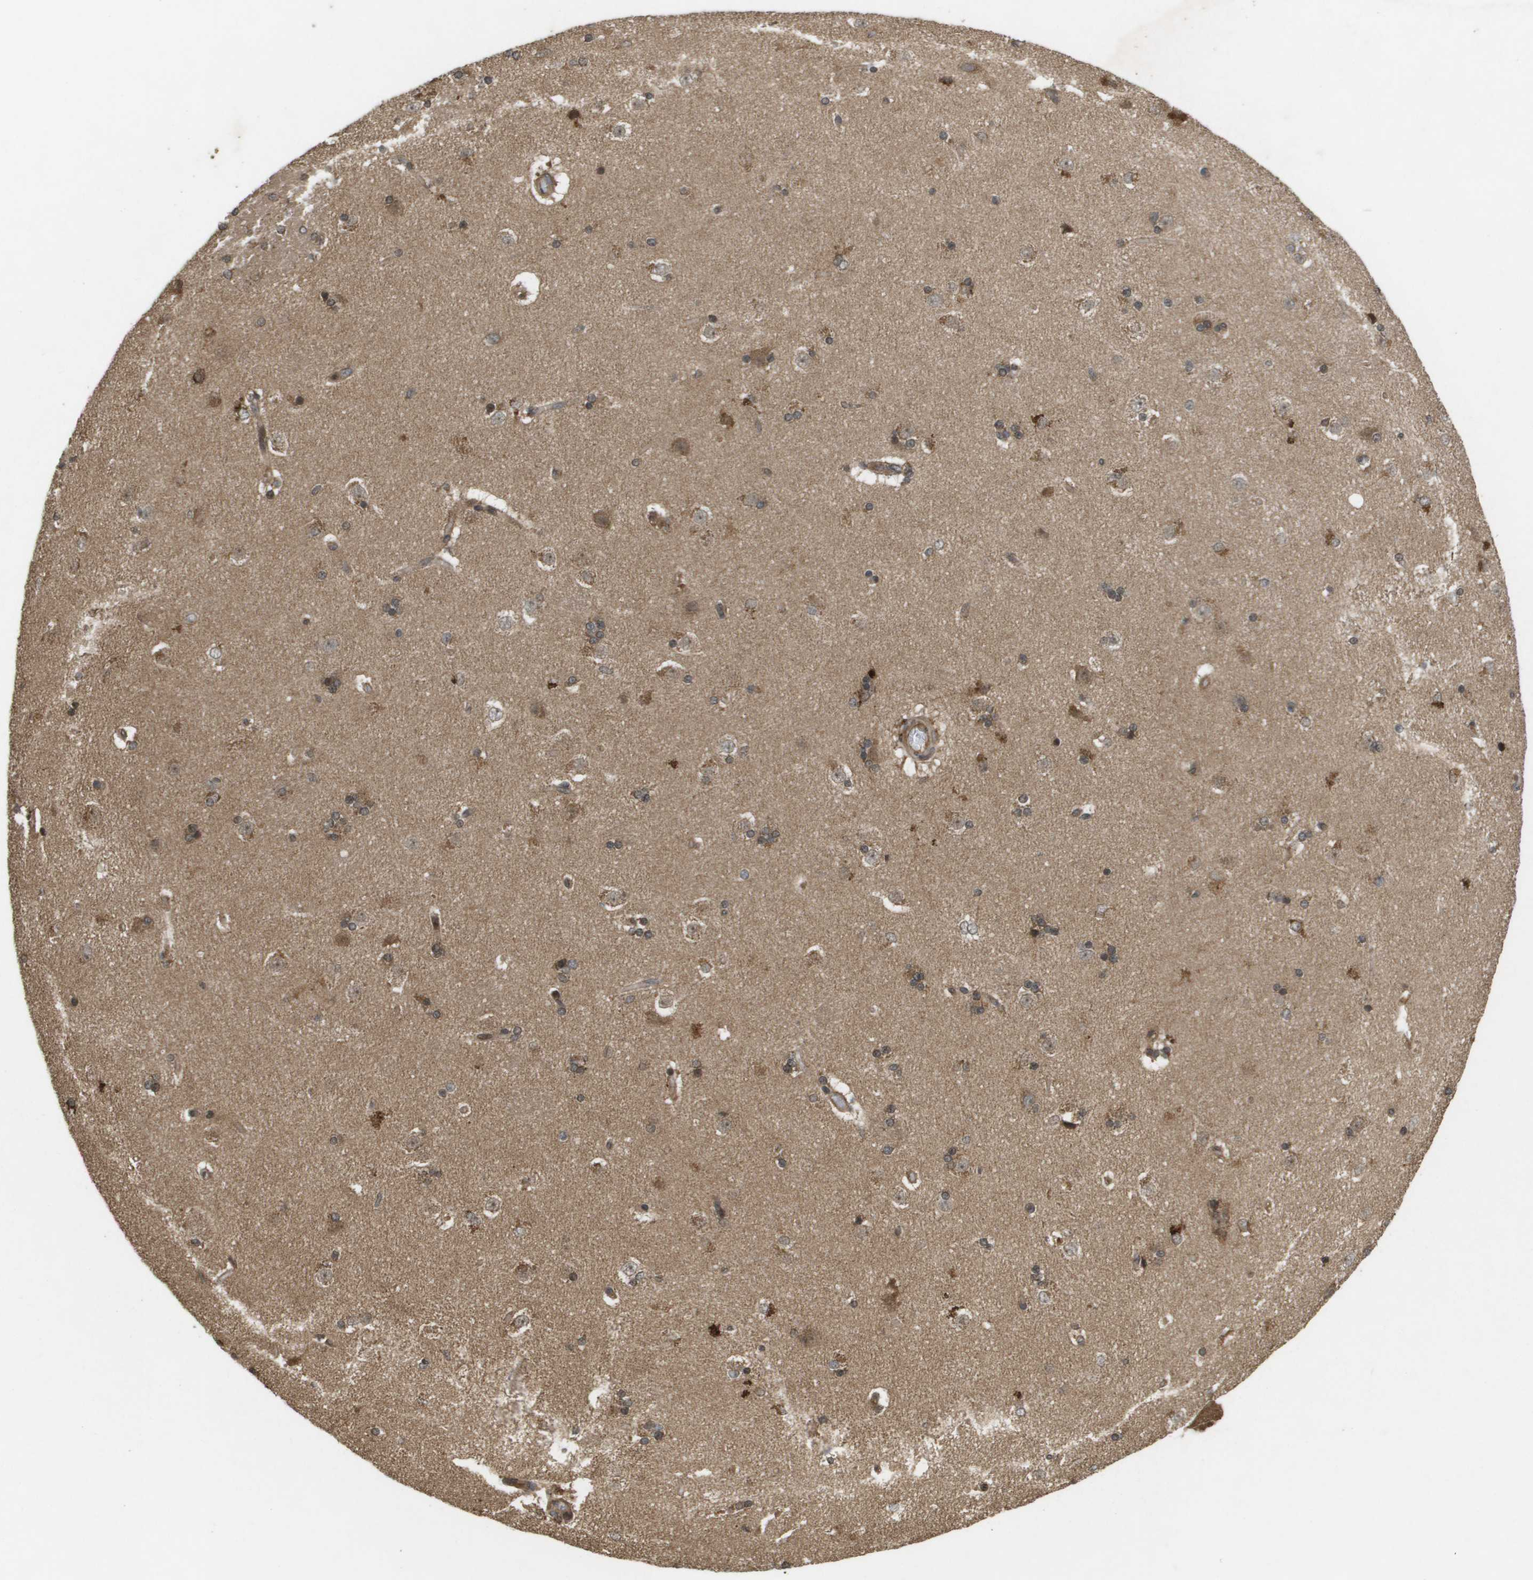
{"staining": {"intensity": "moderate", "quantity": ">75%", "location": "cytoplasmic/membranous"}, "tissue": "caudate", "cell_type": "Glial cells", "image_type": "normal", "snomed": [{"axis": "morphology", "description": "Normal tissue, NOS"}, {"axis": "topography", "description": "Lateral ventricle wall"}], "caption": "Human caudate stained with a brown dye displays moderate cytoplasmic/membranous positive positivity in approximately >75% of glial cells.", "gene": "KIF11", "patient": {"sex": "female", "age": 19}}